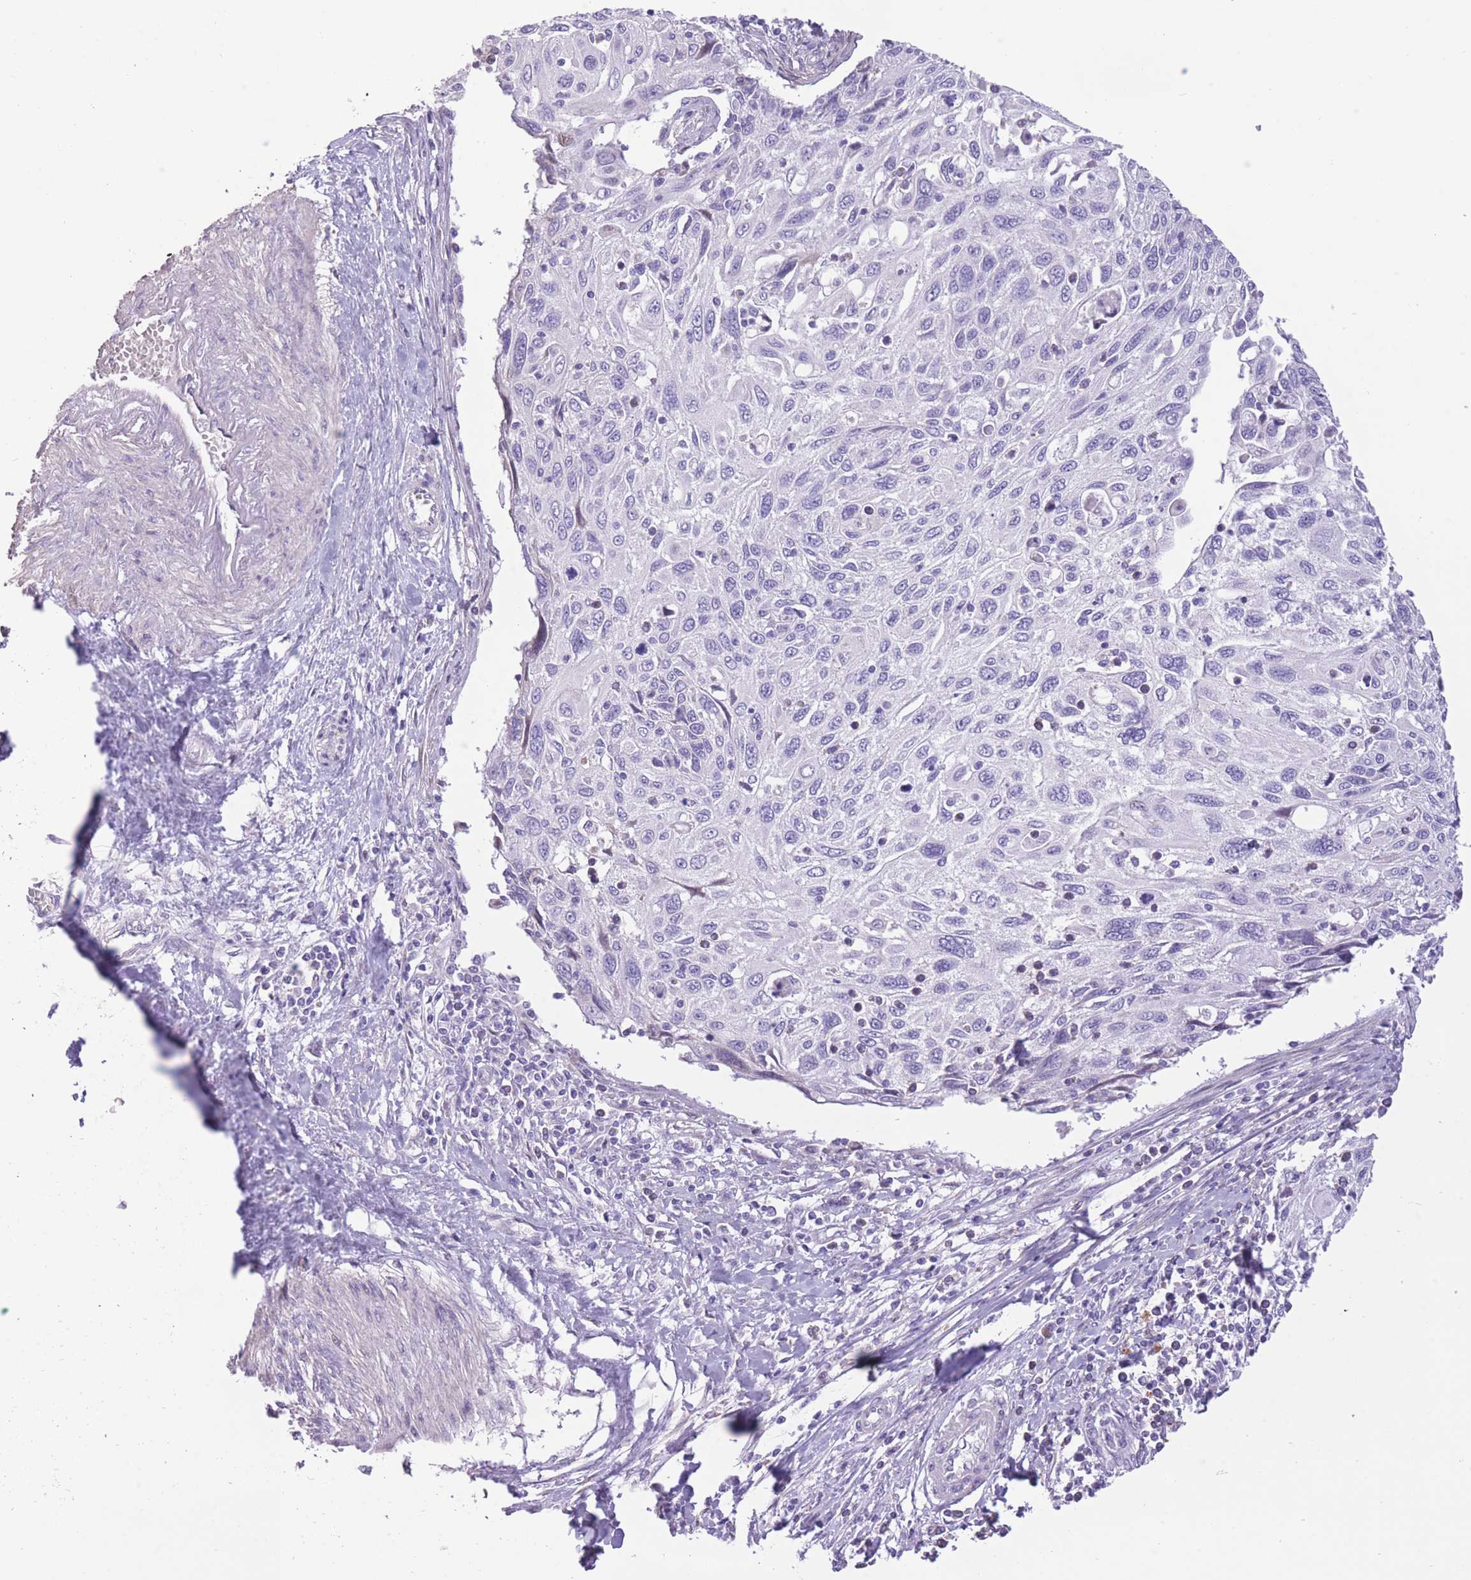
{"staining": {"intensity": "negative", "quantity": "none", "location": "none"}, "tissue": "cervical cancer", "cell_type": "Tumor cells", "image_type": "cancer", "snomed": [{"axis": "morphology", "description": "Squamous cell carcinoma, NOS"}, {"axis": "topography", "description": "Cervix"}], "caption": "Protein analysis of cervical cancer (squamous cell carcinoma) reveals no significant staining in tumor cells.", "gene": "WDR70", "patient": {"sex": "female", "age": 70}}